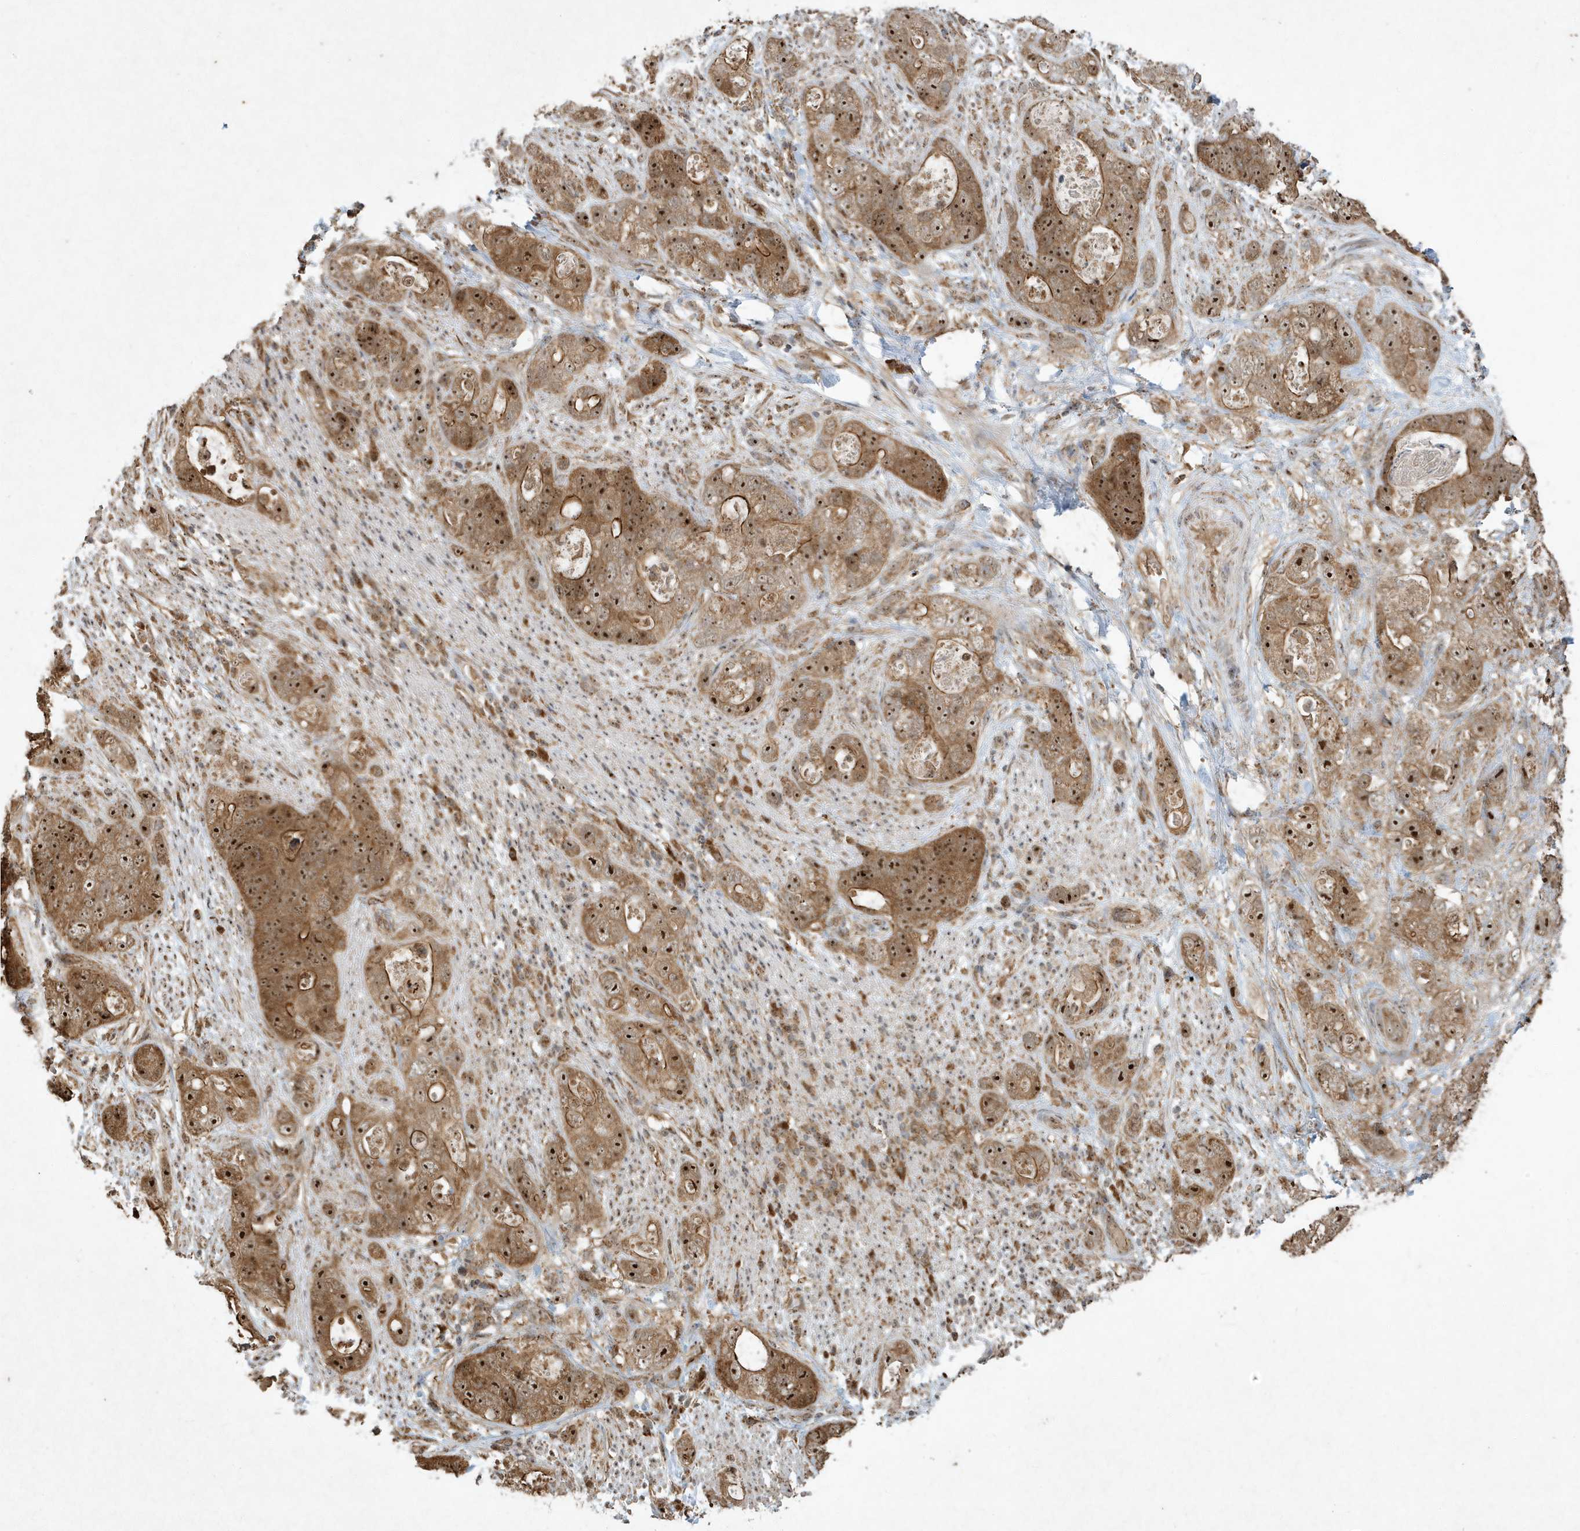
{"staining": {"intensity": "strong", "quantity": ">75%", "location": "cytoplasmic/membranous,nuclear"}, "tissue": "stomach cancer", "cell_type": "Tumor cells", "image_type": "cancer", "snomed": [{"axis": "morphology", "description": "Adenocarcinoma, NOS"}, {"axis": "topography", "description": "Stomach"}], "caption": "Protein staining of stomach adenocarcinoma tissue exhibits strong cytoplasmic/membranous and nuclear expression in approximately >75% of tumor cells.", "gene": "ABCB9", "patient": {"sex": "female", "age": 89}}